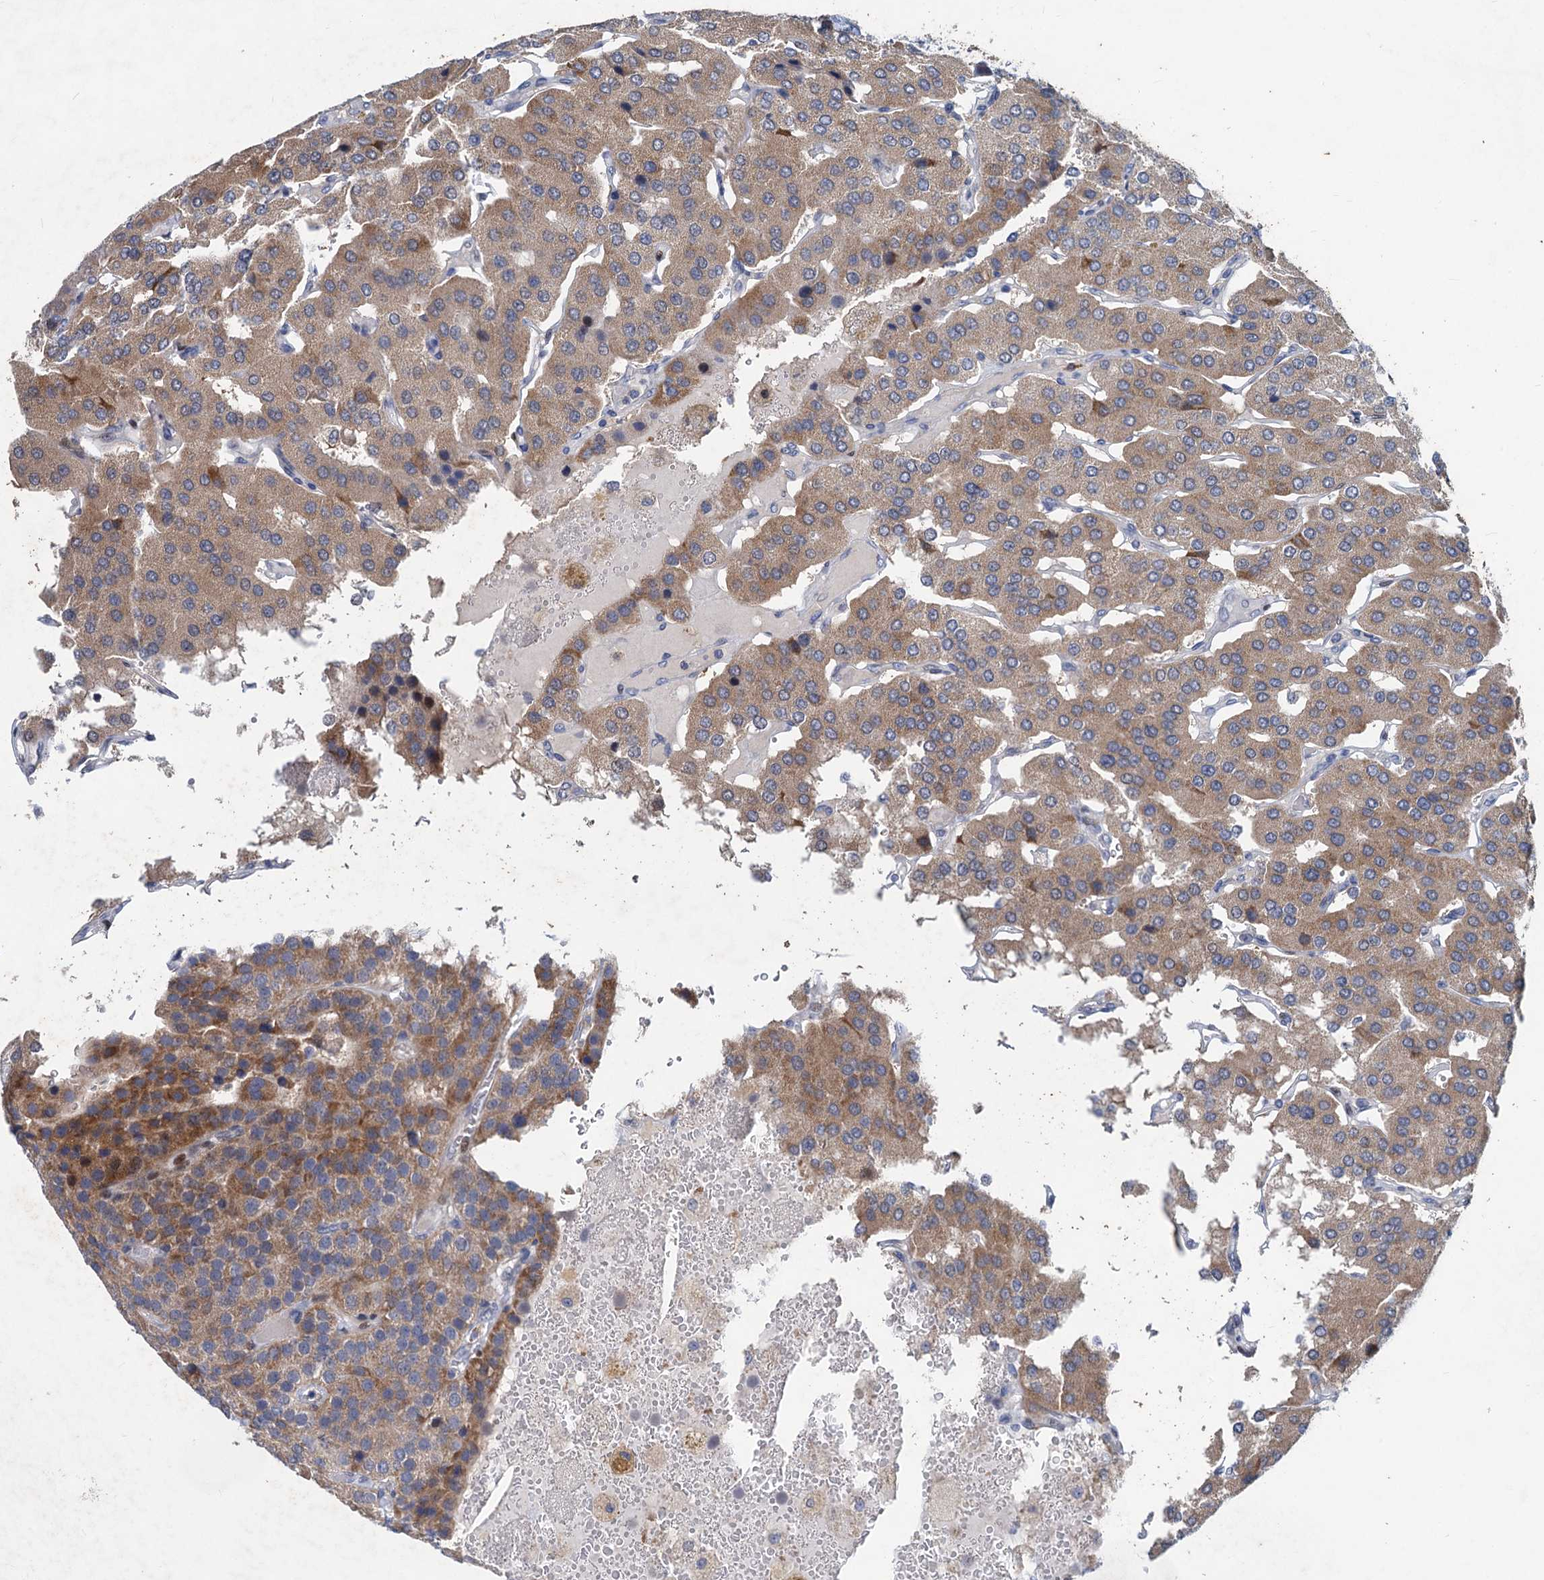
{"staining": {"intensity": "moderate", "quantity": "25%-75%", "location": "cytoplasmic/membranous"}, "tissue": "parathyroid gland", "cell_type": "Glandular cells", "image_type": "normal", "snomed": [{"axis": "morphology", "description": "Normal tissue, NOS"}, {"axis": "morphology", "description": "Adenoma, NOS"}, {"axis": "topography", "description": "Parathyroid gland"}], "caption": "DAB (3,3'-diaminobenzidine) immunohistochemical staining of unremarkable human parathyroid gland displays moderate cytoplasmic/membranous protein expression in approximately 25%-75% of glandular cells. (Brightfield microscopy of DAB IHC at high magnification).", "gene": "ESYT3", "patient": {"sex": "female", "age": 86}}